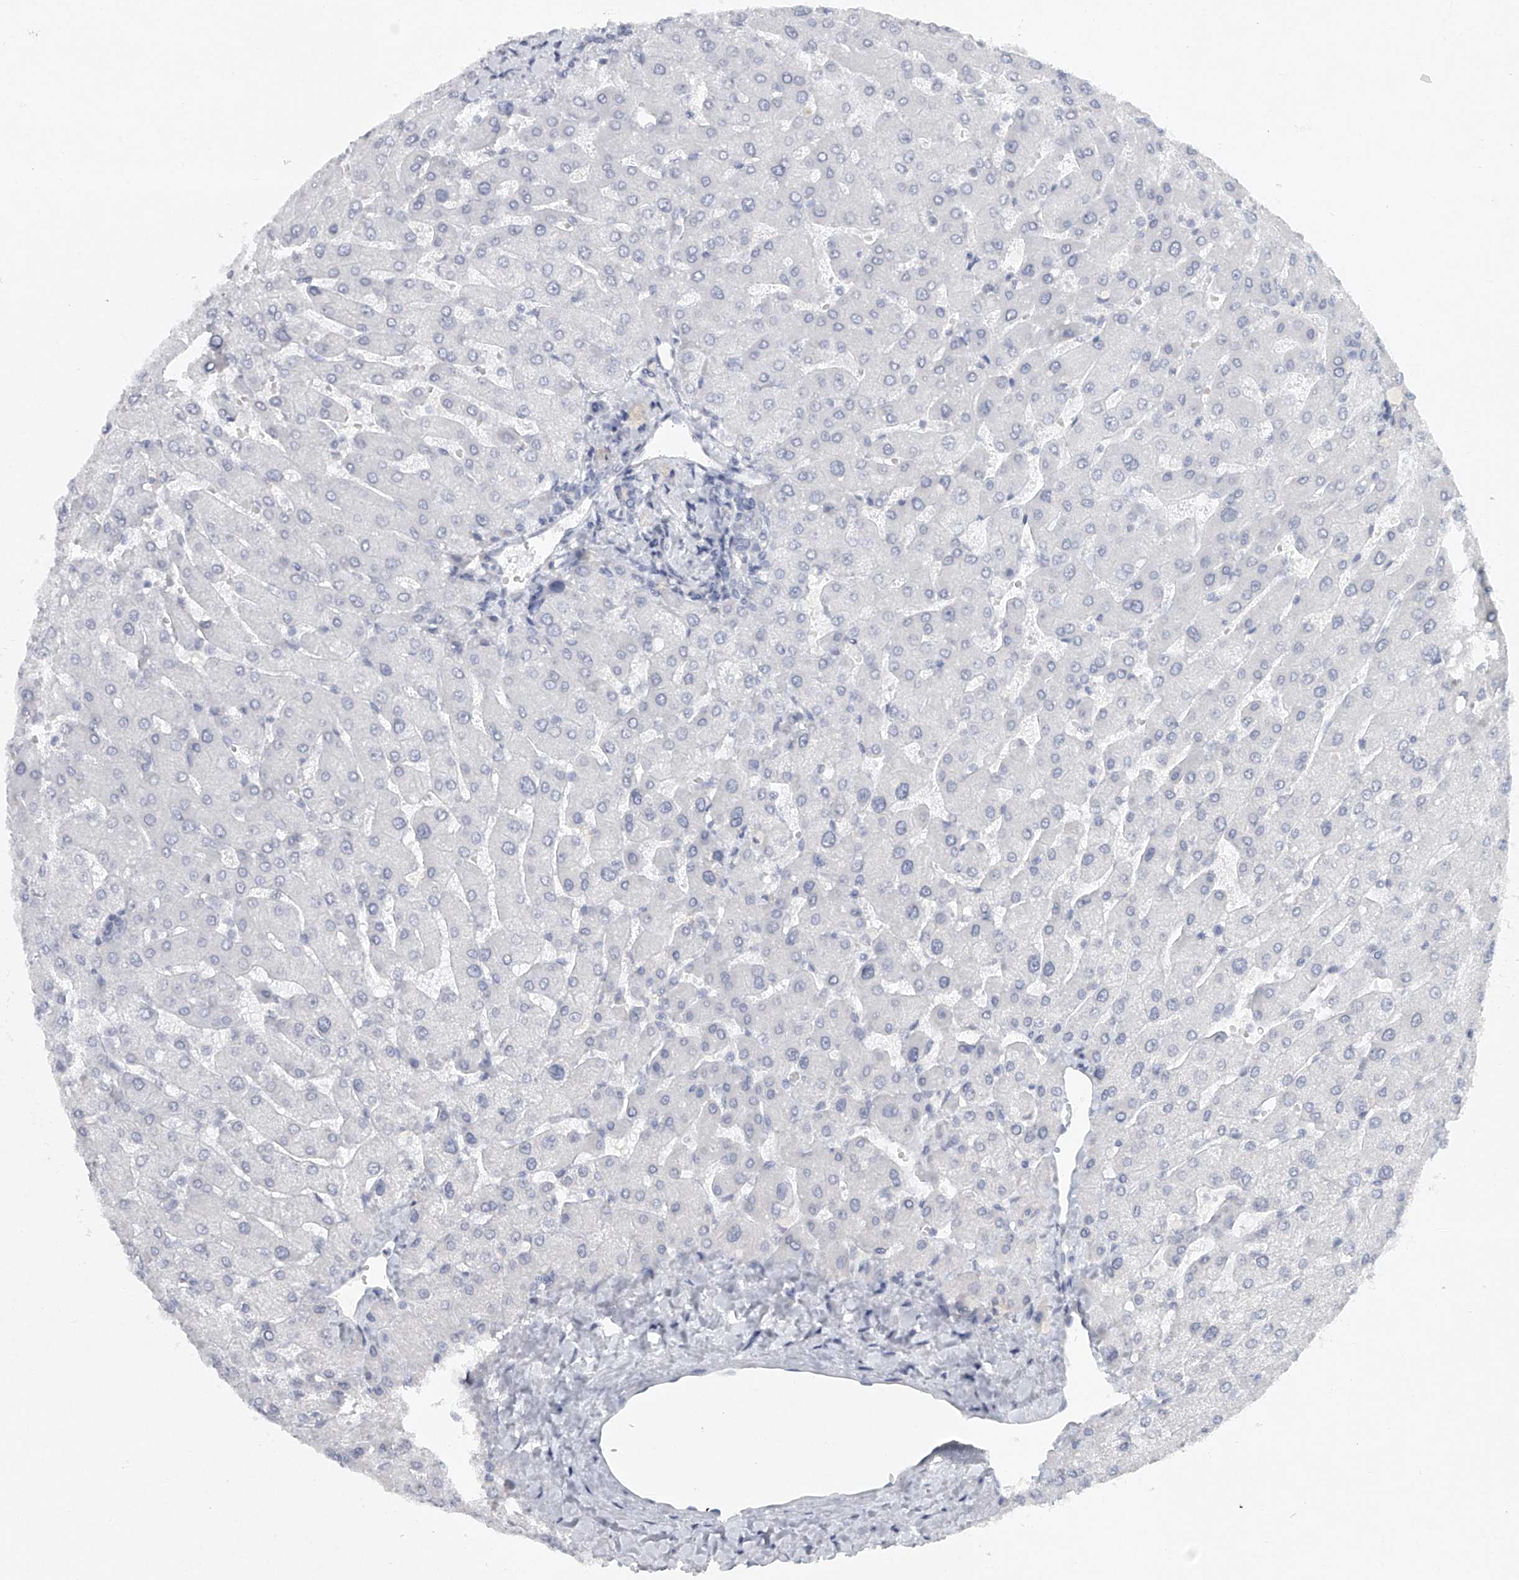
{"staining": {"intensity": "negative", "quantity": "none", "location": "none"}, "tissue": "liver", "cell_type": "Cholangiocytes", "image_type": "normal", "snomed": [{"axis": "morphology", "description": "Normal tissue, NOS"}, {"axis": "topography", "description": "Liver"}], "caption": "This is an immunohistochemistry image of normal liver. There is no staining in cholangiocytes.", "gene": "FAT2", "patient": {"sex": "male", "age": 55}}